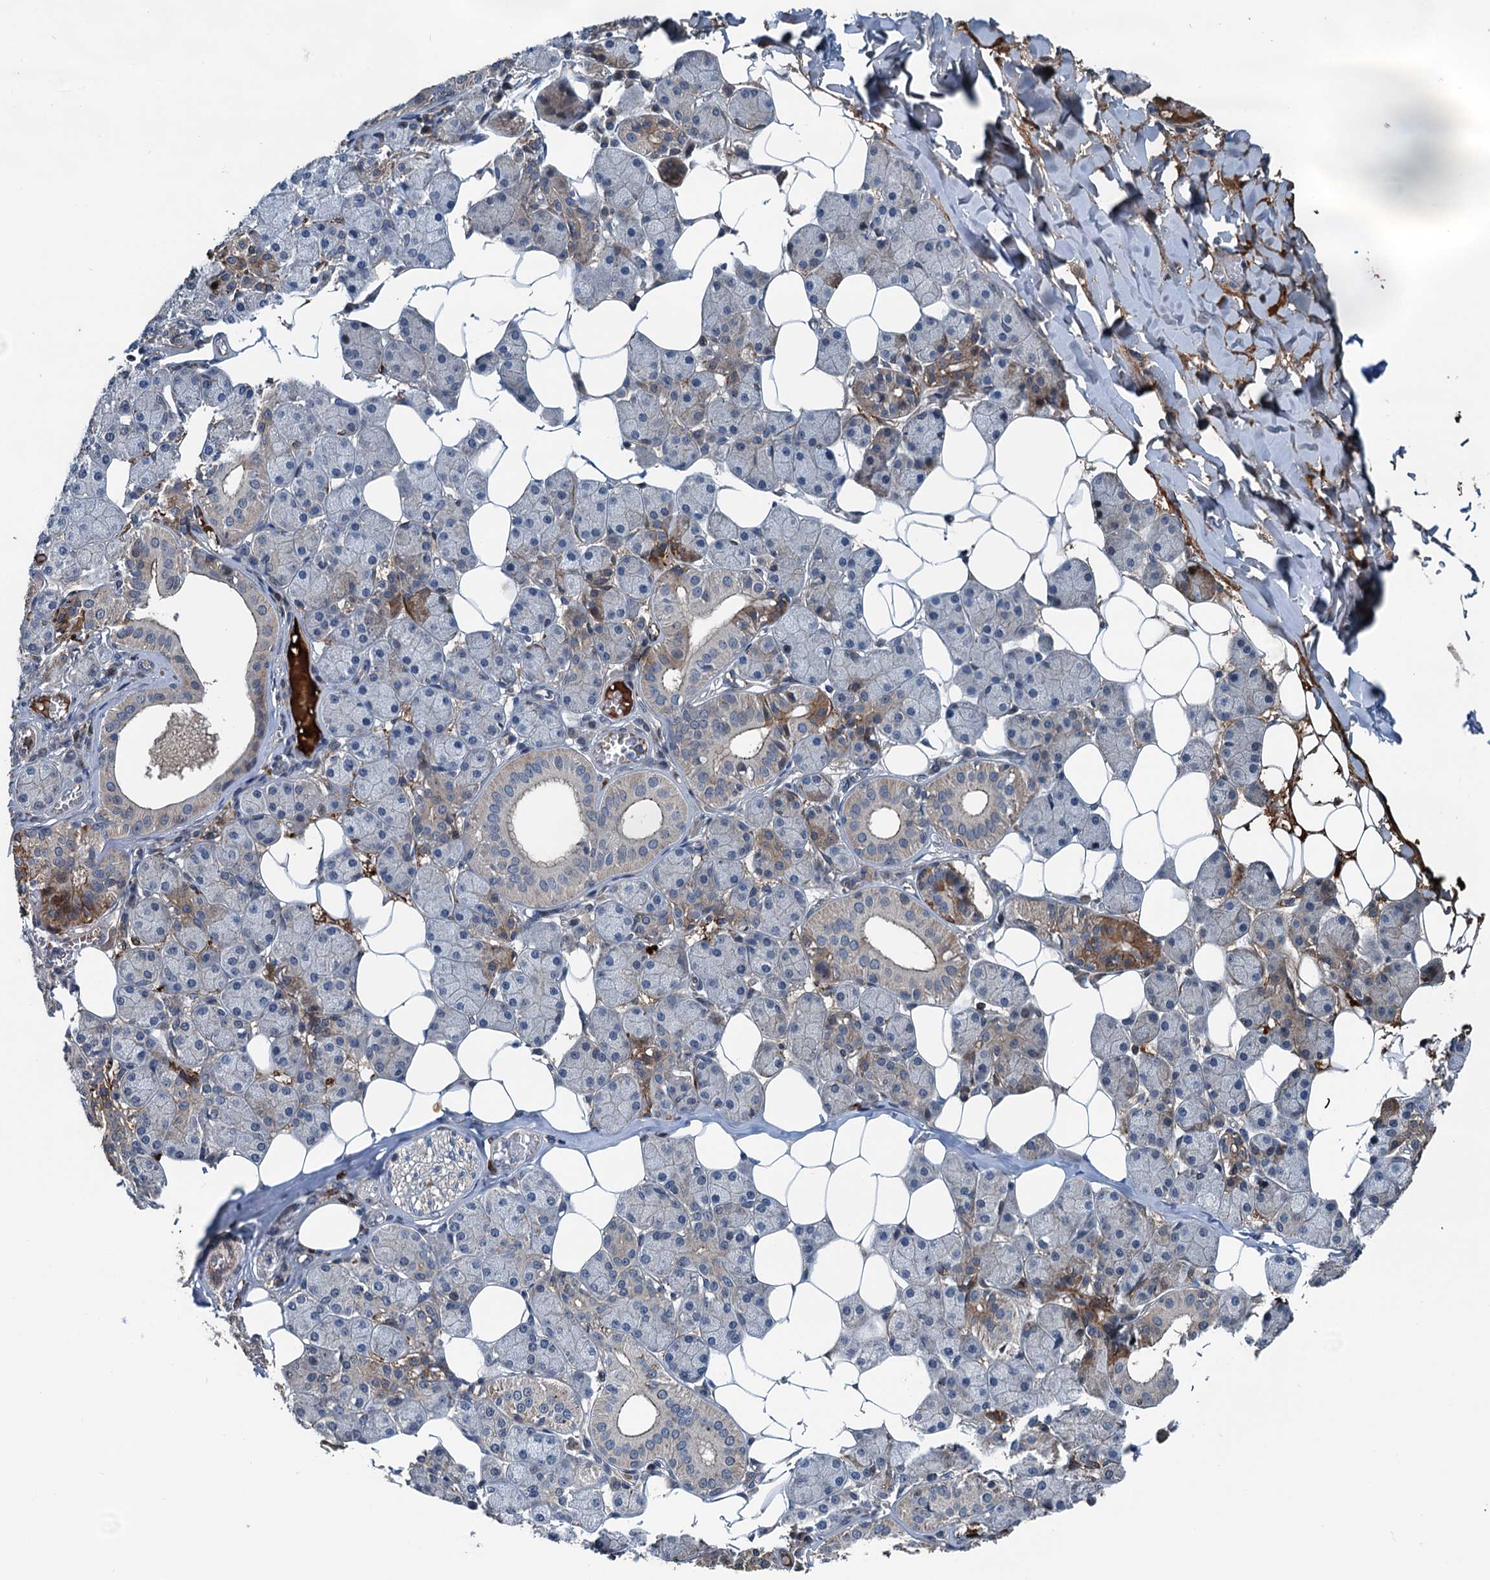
{"staining": {"intensity": "moderate", "quantity": "<25%", "location": "cytoplasmic/membranous"}, "tissue": "salivary gland", "cell_type": "Glandular cells", "image_type": "normal", "snomed": [{"axis": "morphology", "description": "Normal tissue, NOS"}, {"axis": "topography", "description": "Salivary gland"}], "caption": "This micrograph displays unremarkable salivary gland stained with immunohistochemistry to label a protein in brown. The cytoplasmic/membranous of glandular cells show moderate positivity for the protein. Nuclei are counter-stained blue.", "gene": "TEDC1", "patient": {"sex": "female", "age": 33}}